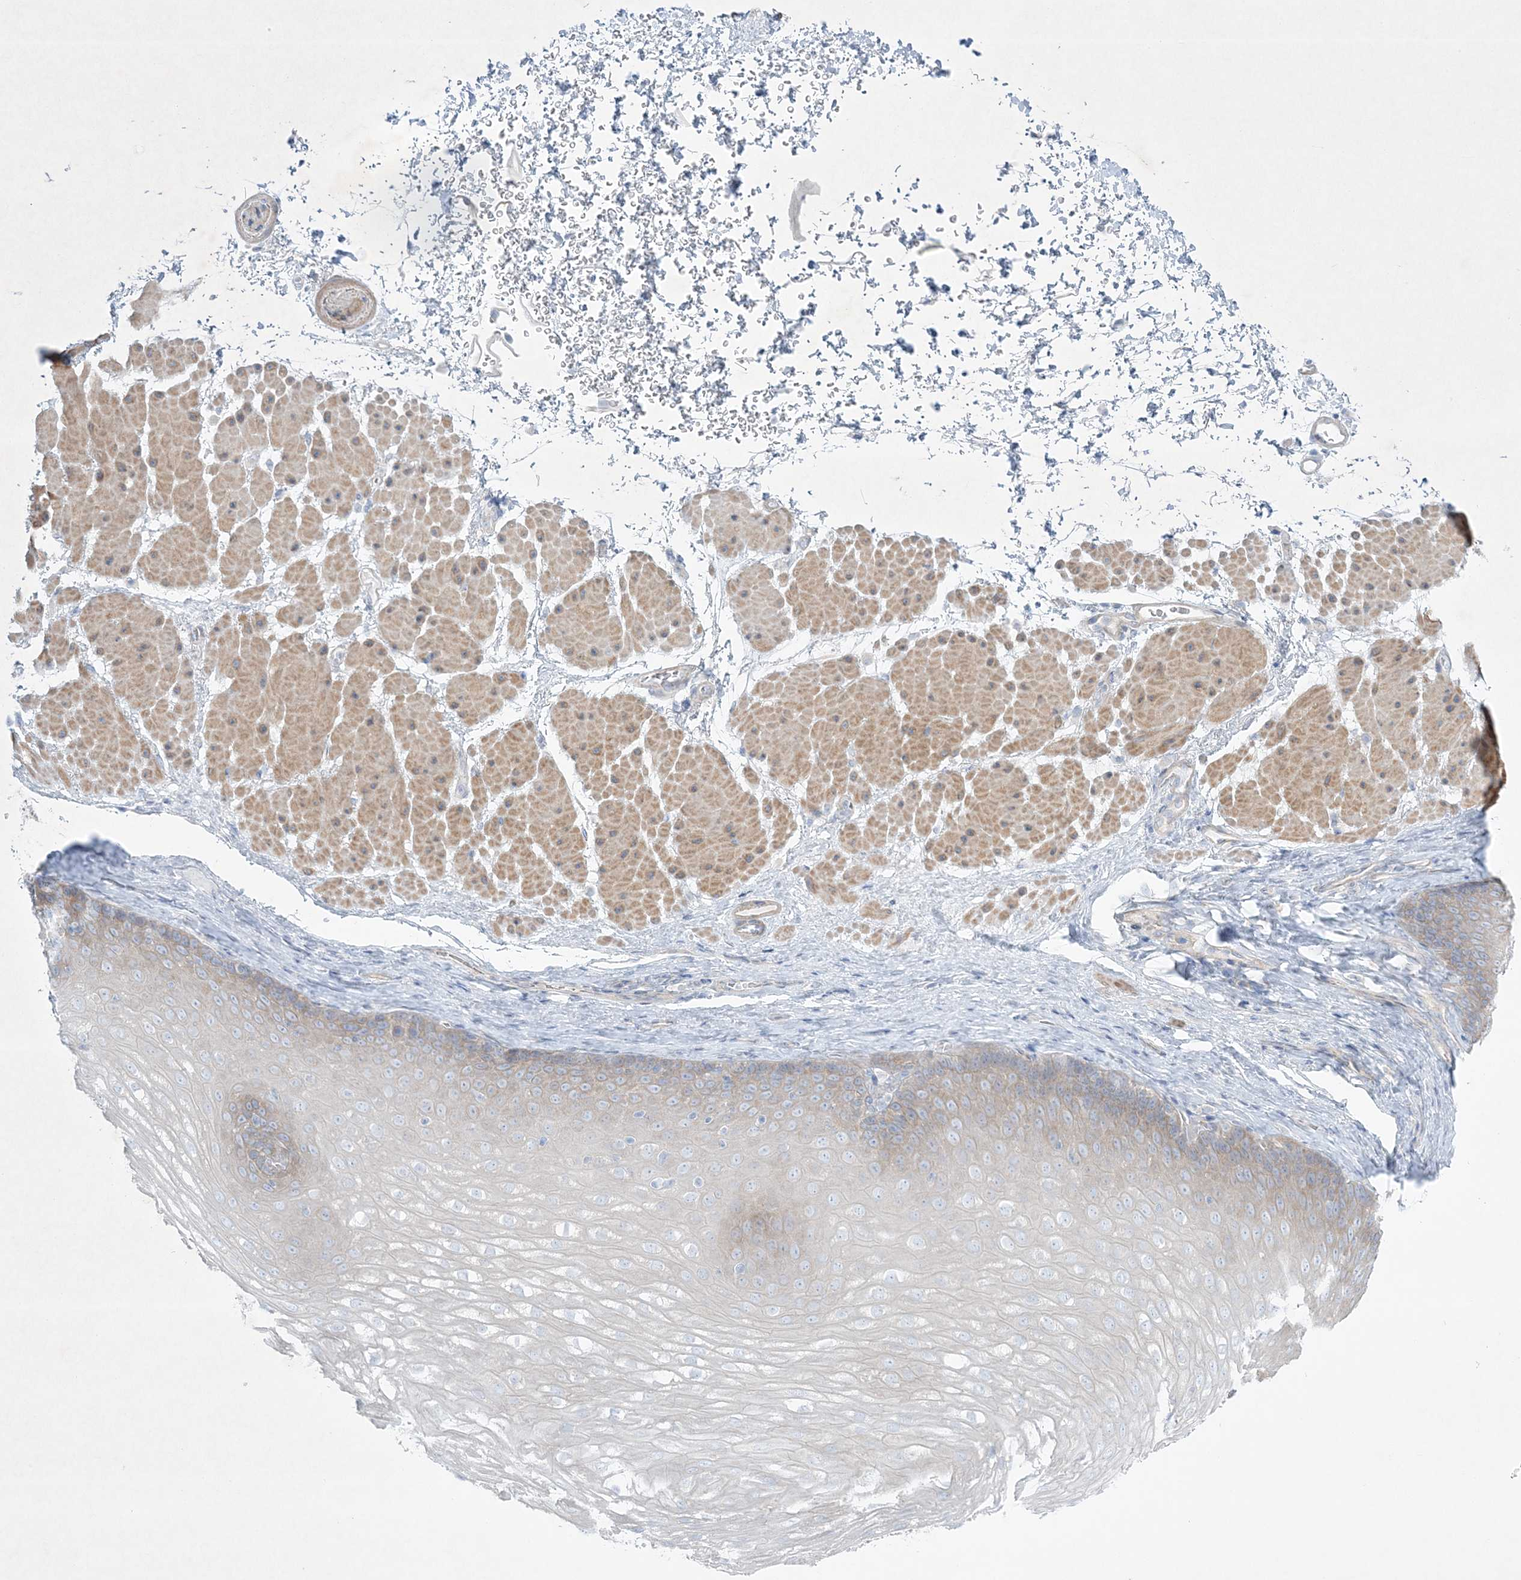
{"staining": {"intensity": "weak", "quantity": "25%-75%", "location": "cytoplasmic/membranous"}, "tissue": "esophagus", "cell_type": "Squamous epithelial cells", "image_type": "normal", "snomed": [{"axis": "morphology", "description": "Normal tissue, NOS"}, {"axis": "topography", "description": "Esophagus"}], "caption": "Protein staining by IHC reveals weak cytoplasmic/membranous positivity in approximately 25%-75% of squamous epithelial cells in normal esophagus.", "gene": "FARSB", "patient": {"sex": "female", "age": 66}}